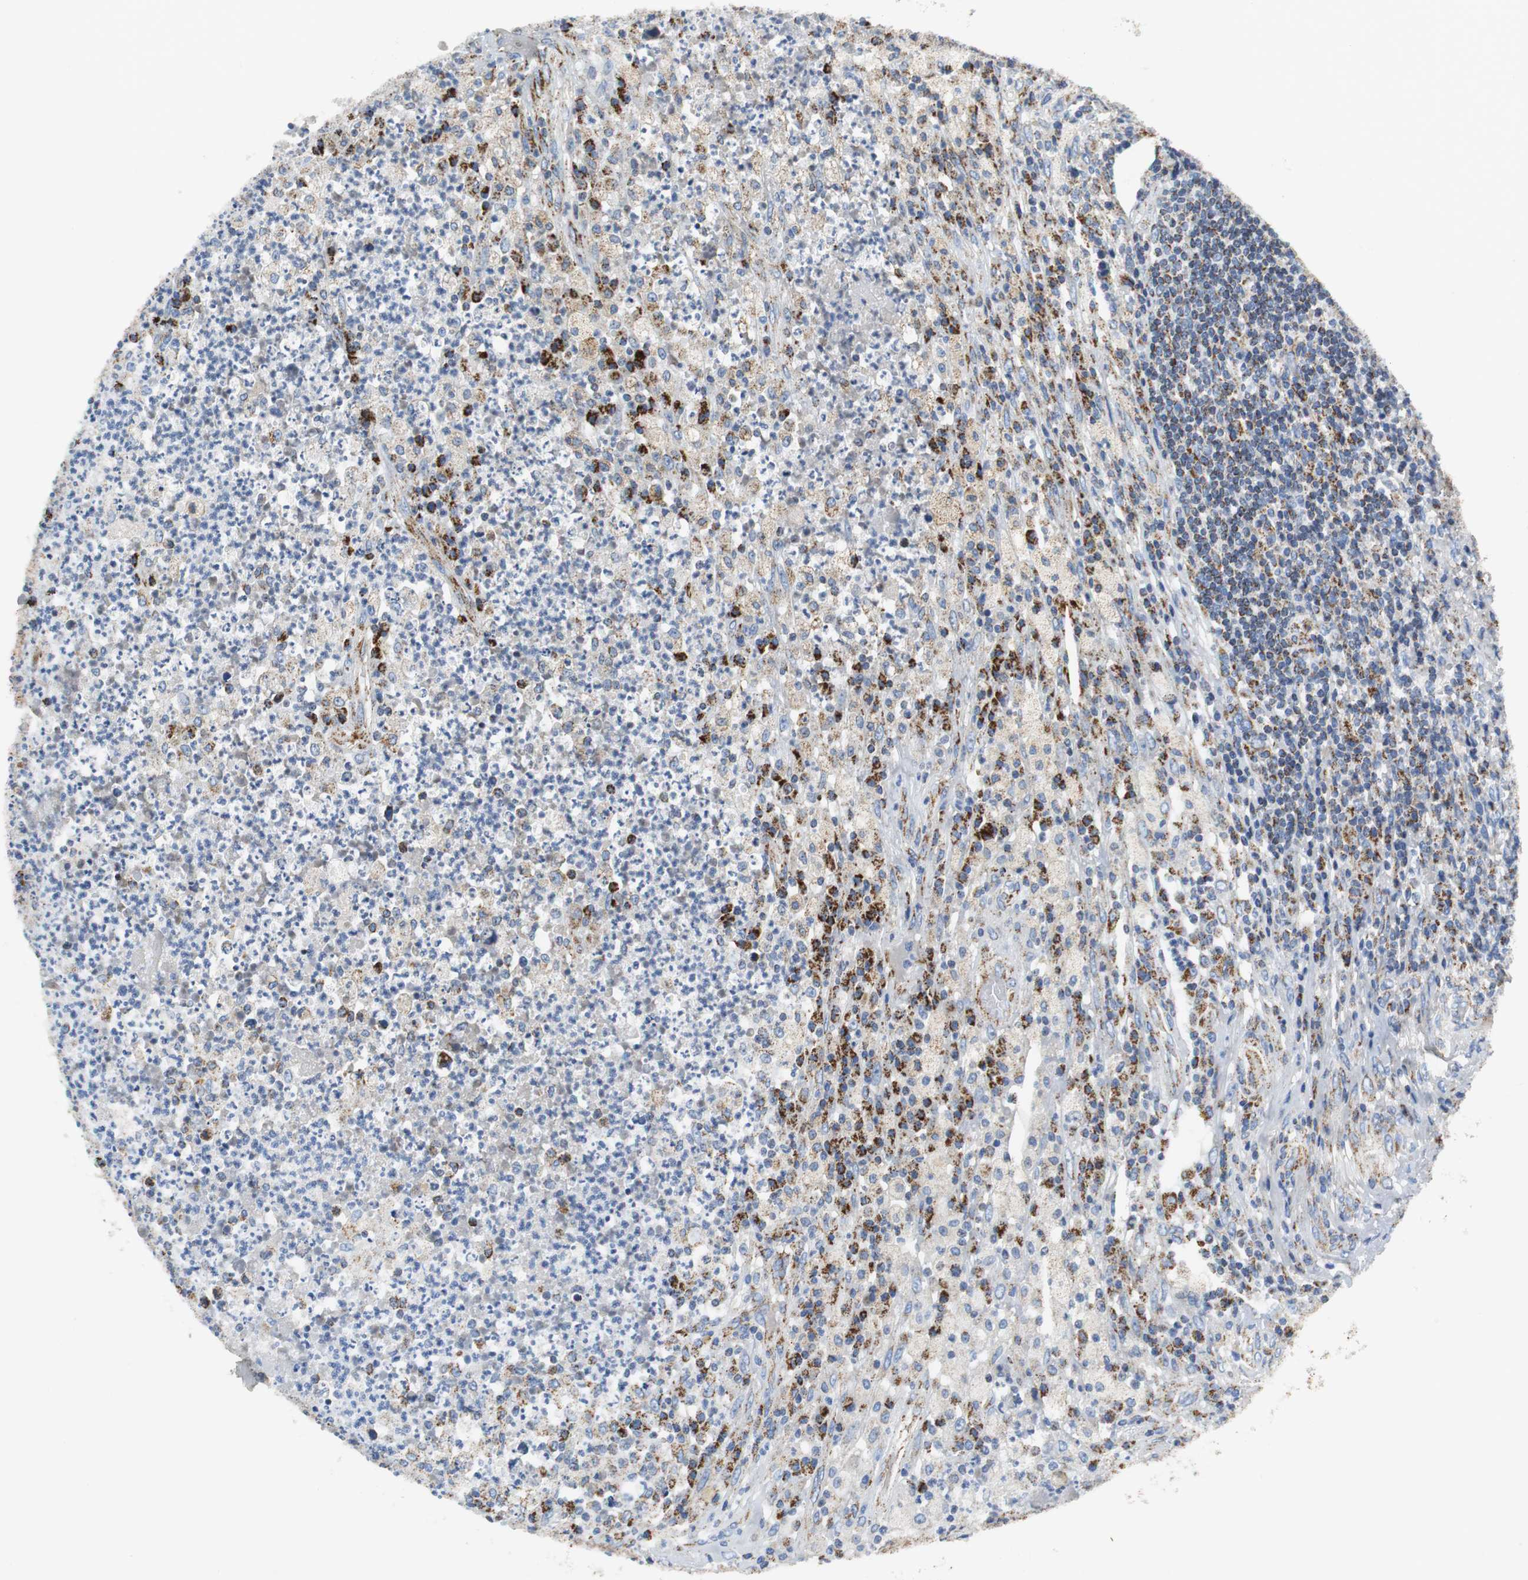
{"staining": {"intensity": "strong", "quantity": "<25%", "location": "cytoplasmic/membranous"}, "tissue": "testis cancer", "cell_type": "Tumor cells", "image_type": "cancer", "snomed": [{"axis": "morphology", "description": "Necrosis, NOS"}, {"axis": "morphology", "description": "Carcinoma, Embryonal, NOS"}, {"axis": "topography", "description": "Testis"}], "caption": "Brown immunohistochemical staining in human embryonal carcinoma (testis) displays strong cytoplasmic/membranous staining in approximately <25% of tumor cells.", "gene": "C1QTNF7", "patient": {"sex": "male", "age": 19}}